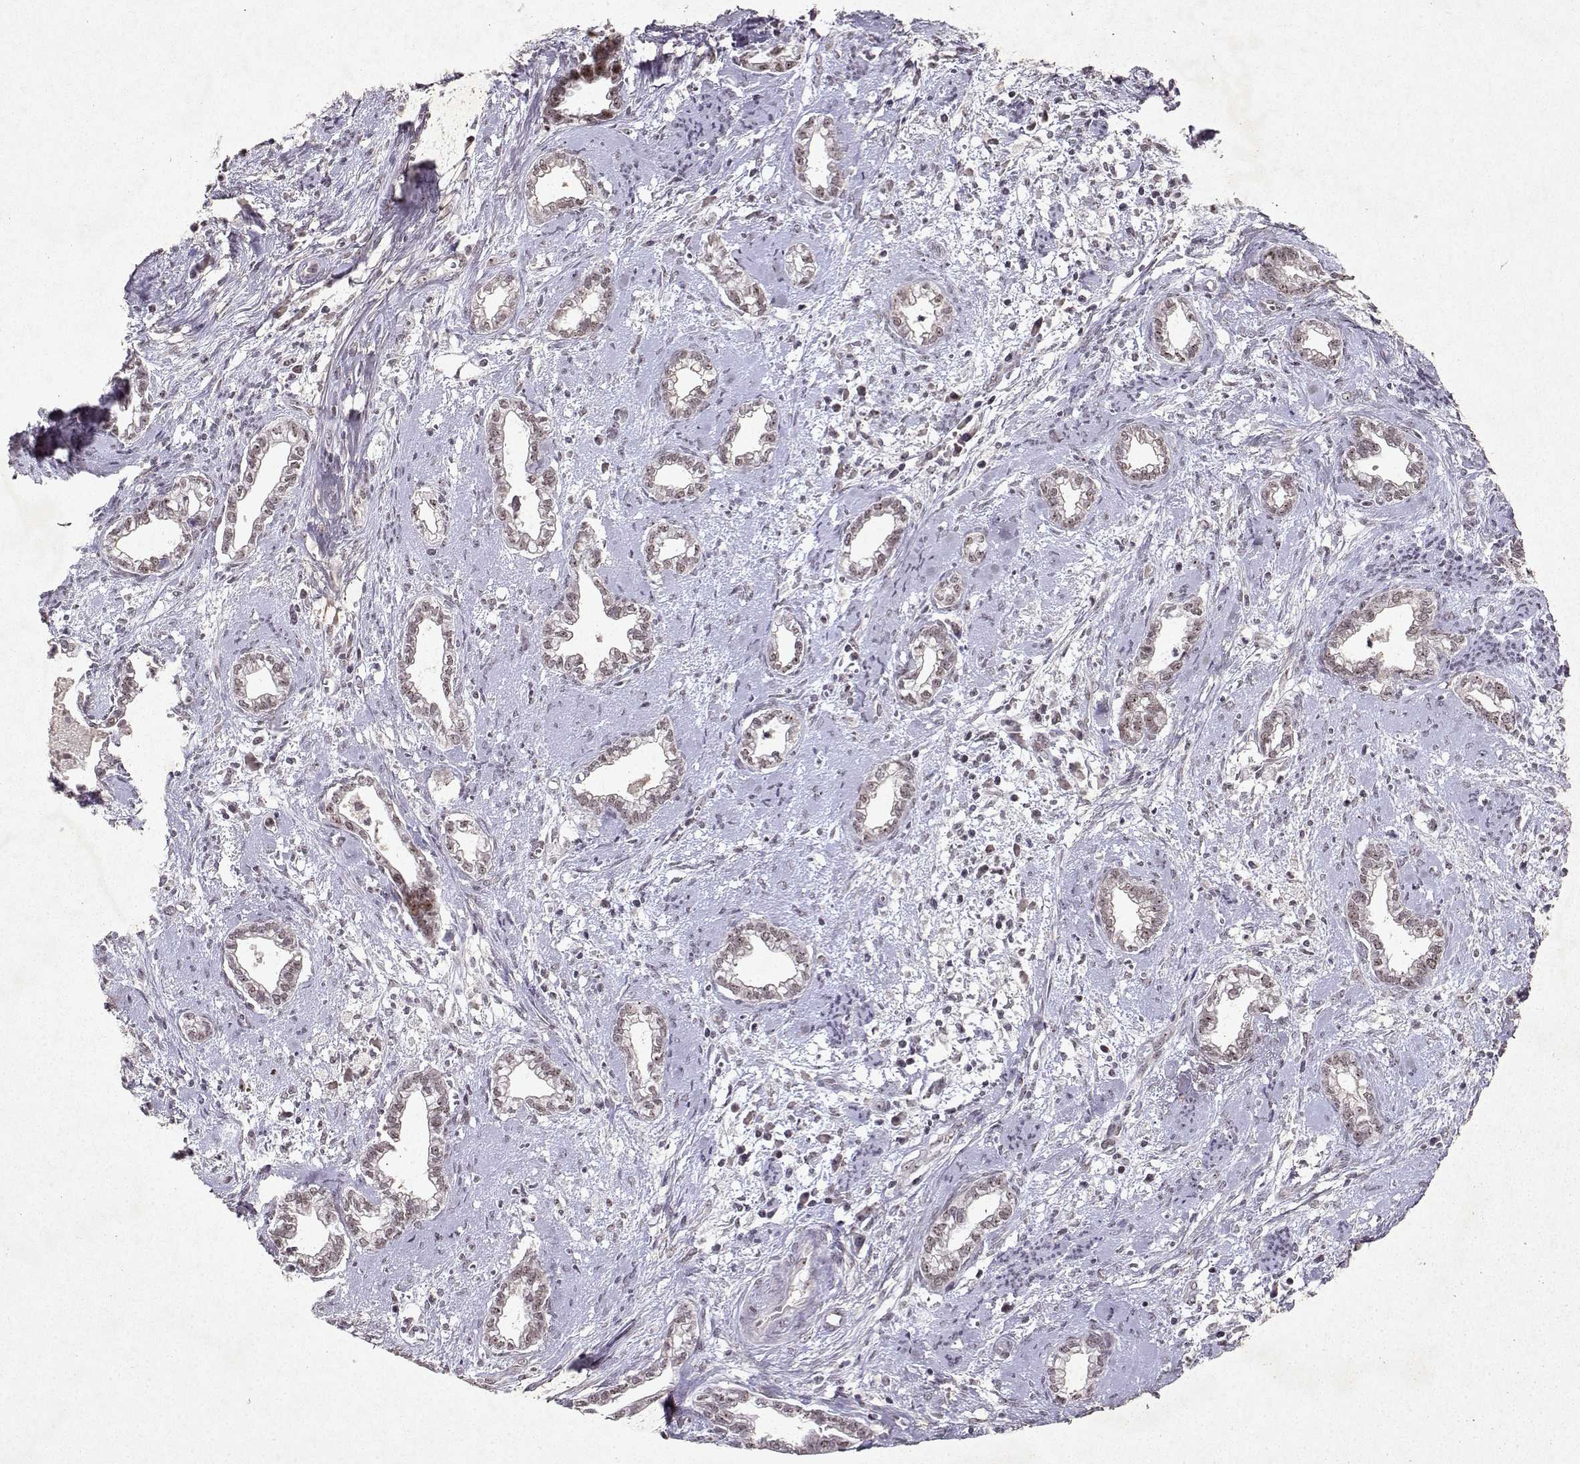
{"staining": {"intensity": "weak", "quantity": "25%-75%", "location": "nuclear"}, "tissue": "cervical cancer", "cell_type": "Tumor cells", "image_type": "cancer", "snomed": [{"axis": "morphology", "description": "Adenocarcinoma, NOS"}, {"axis": "topography", "description": "Cervix"}], "caption": "Tumor cells demonstrate low levels of weak nuclear positivity in approximately 25%-75% of cells in cervical cancer (adenocarcinoma).", "gene": "DDX56", "patient": {"sex": "female", "age": 62}}